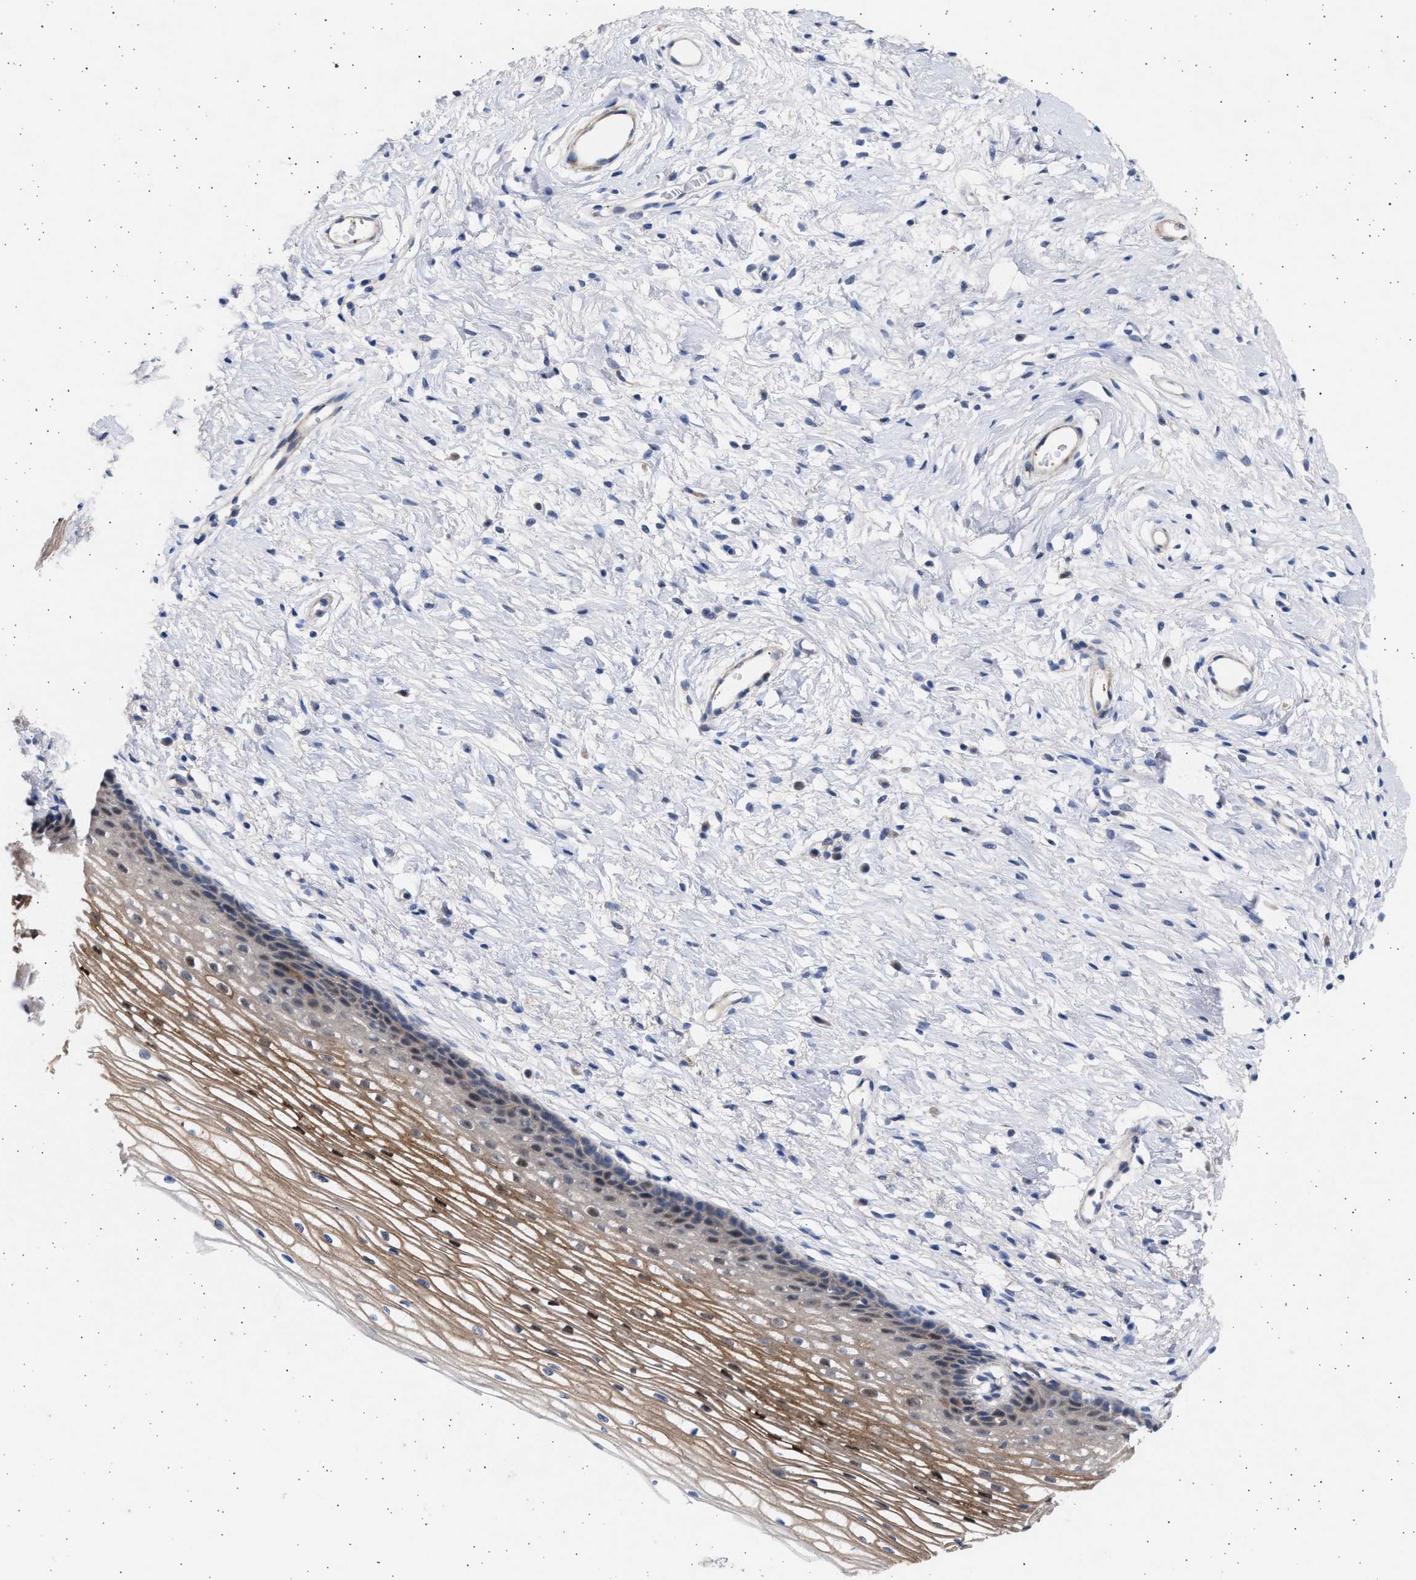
{"staining": {"intensity": "negative", "quantity": "none", "location": "none"}, "tissue": "cervix", "cell_type": "Glandular cells", "image_type": "normal", "snomed": [{"axis": "morphology", "description": "Normal tissue, NOS"}, {"axis": "topography", "description": "Cervix"}], "caption": "This is a photomicrograph of IHC staining of benign cervix, which shows no staining in glandular cells.", "gene": "NBR1", "patient": {"sex": "female", "age": 77}}